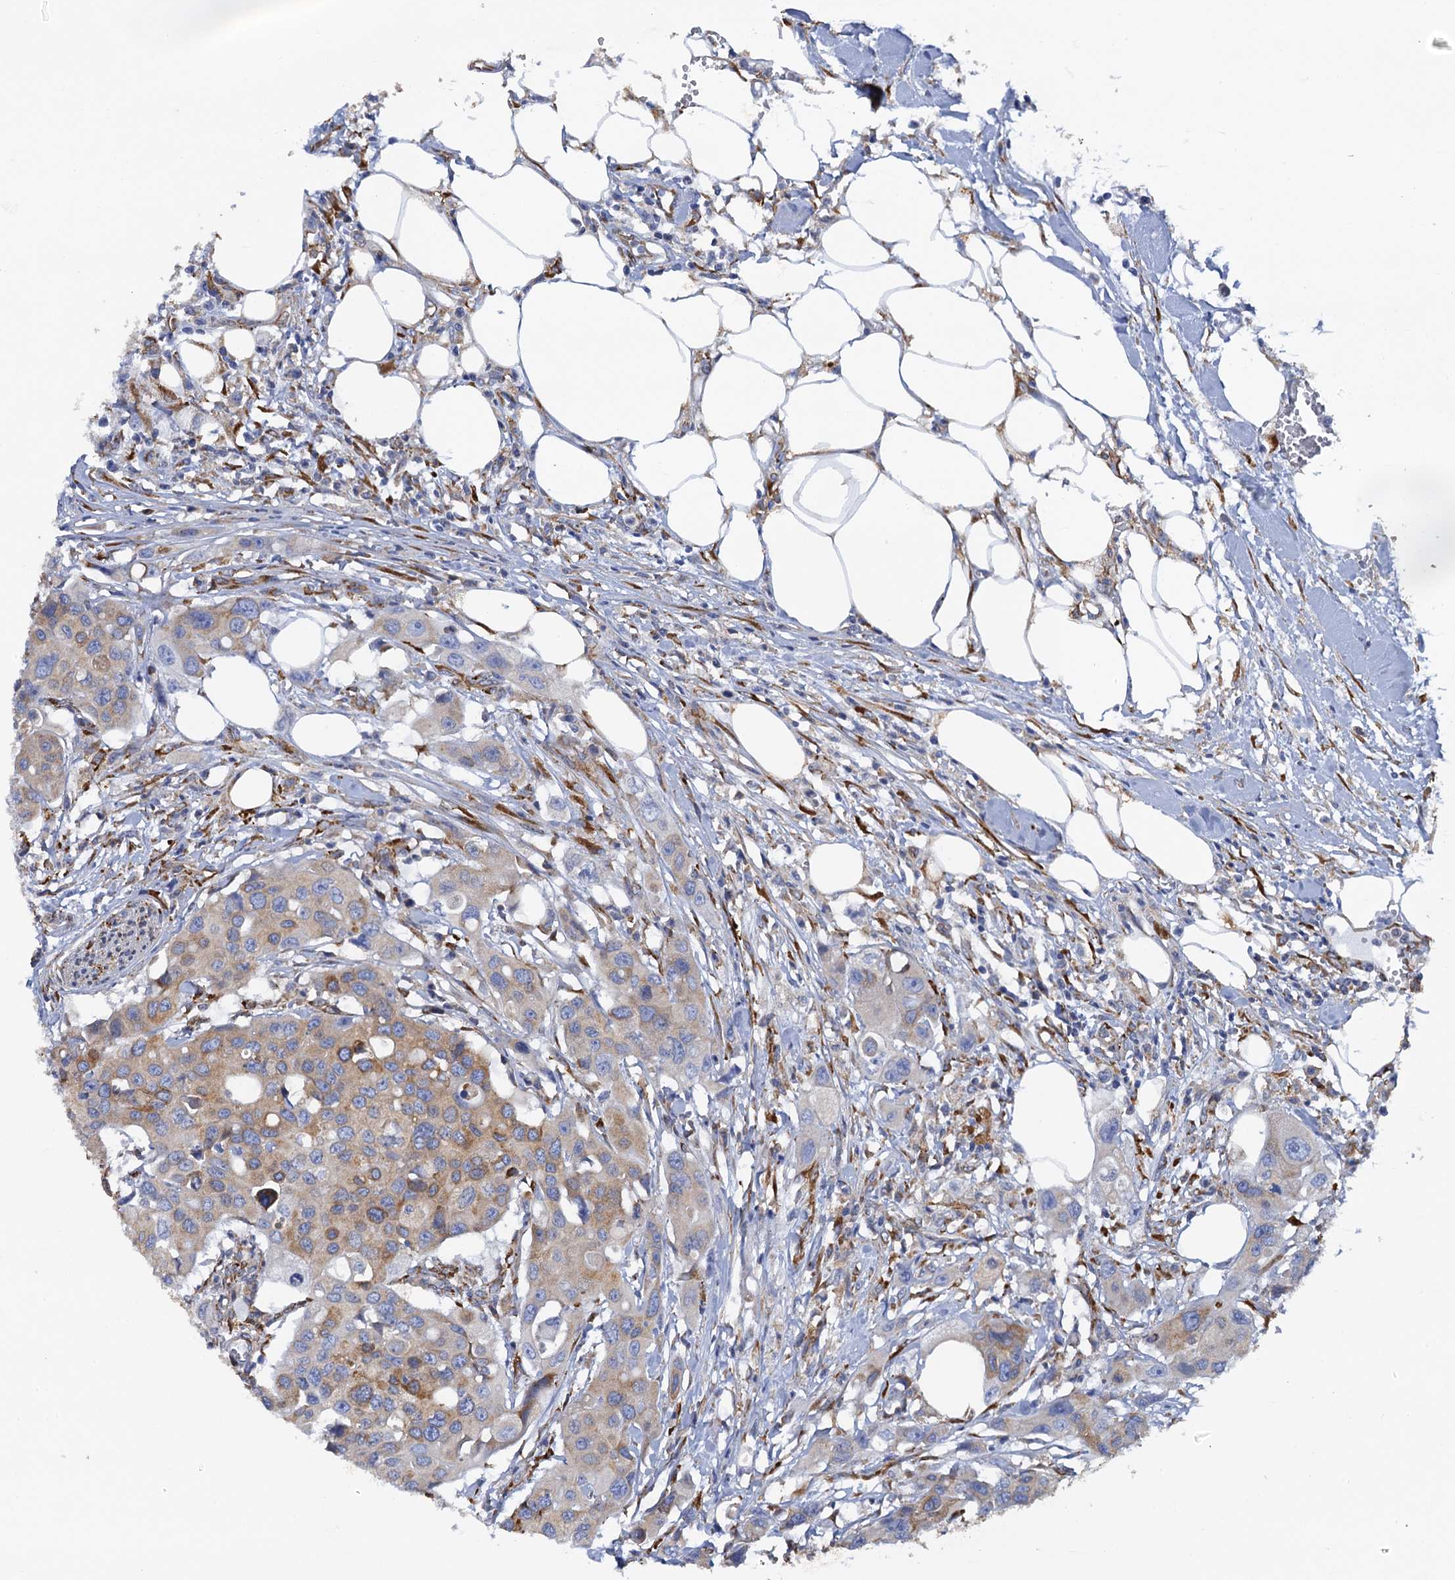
{"staining": {"intensity": "moderate", "quantity": ">75%", "location": "cytoplasmic/membranous"}, "tissue": "colorectal cancer", "cell_type": "Tumor cells", "image_type": "cancer", "snomed": [{"axis": "morphology", "description": "Adenocarcinoma, NOS"}, {"axis": "topography", "description": "Colon"}], "caption": "Human adenocarcinoma (colorectal) stained with a protein marker displays moderate staining in tumor cells.", "gene": "POGLUT3", "patient": {"sex": "male", "age": 77}}